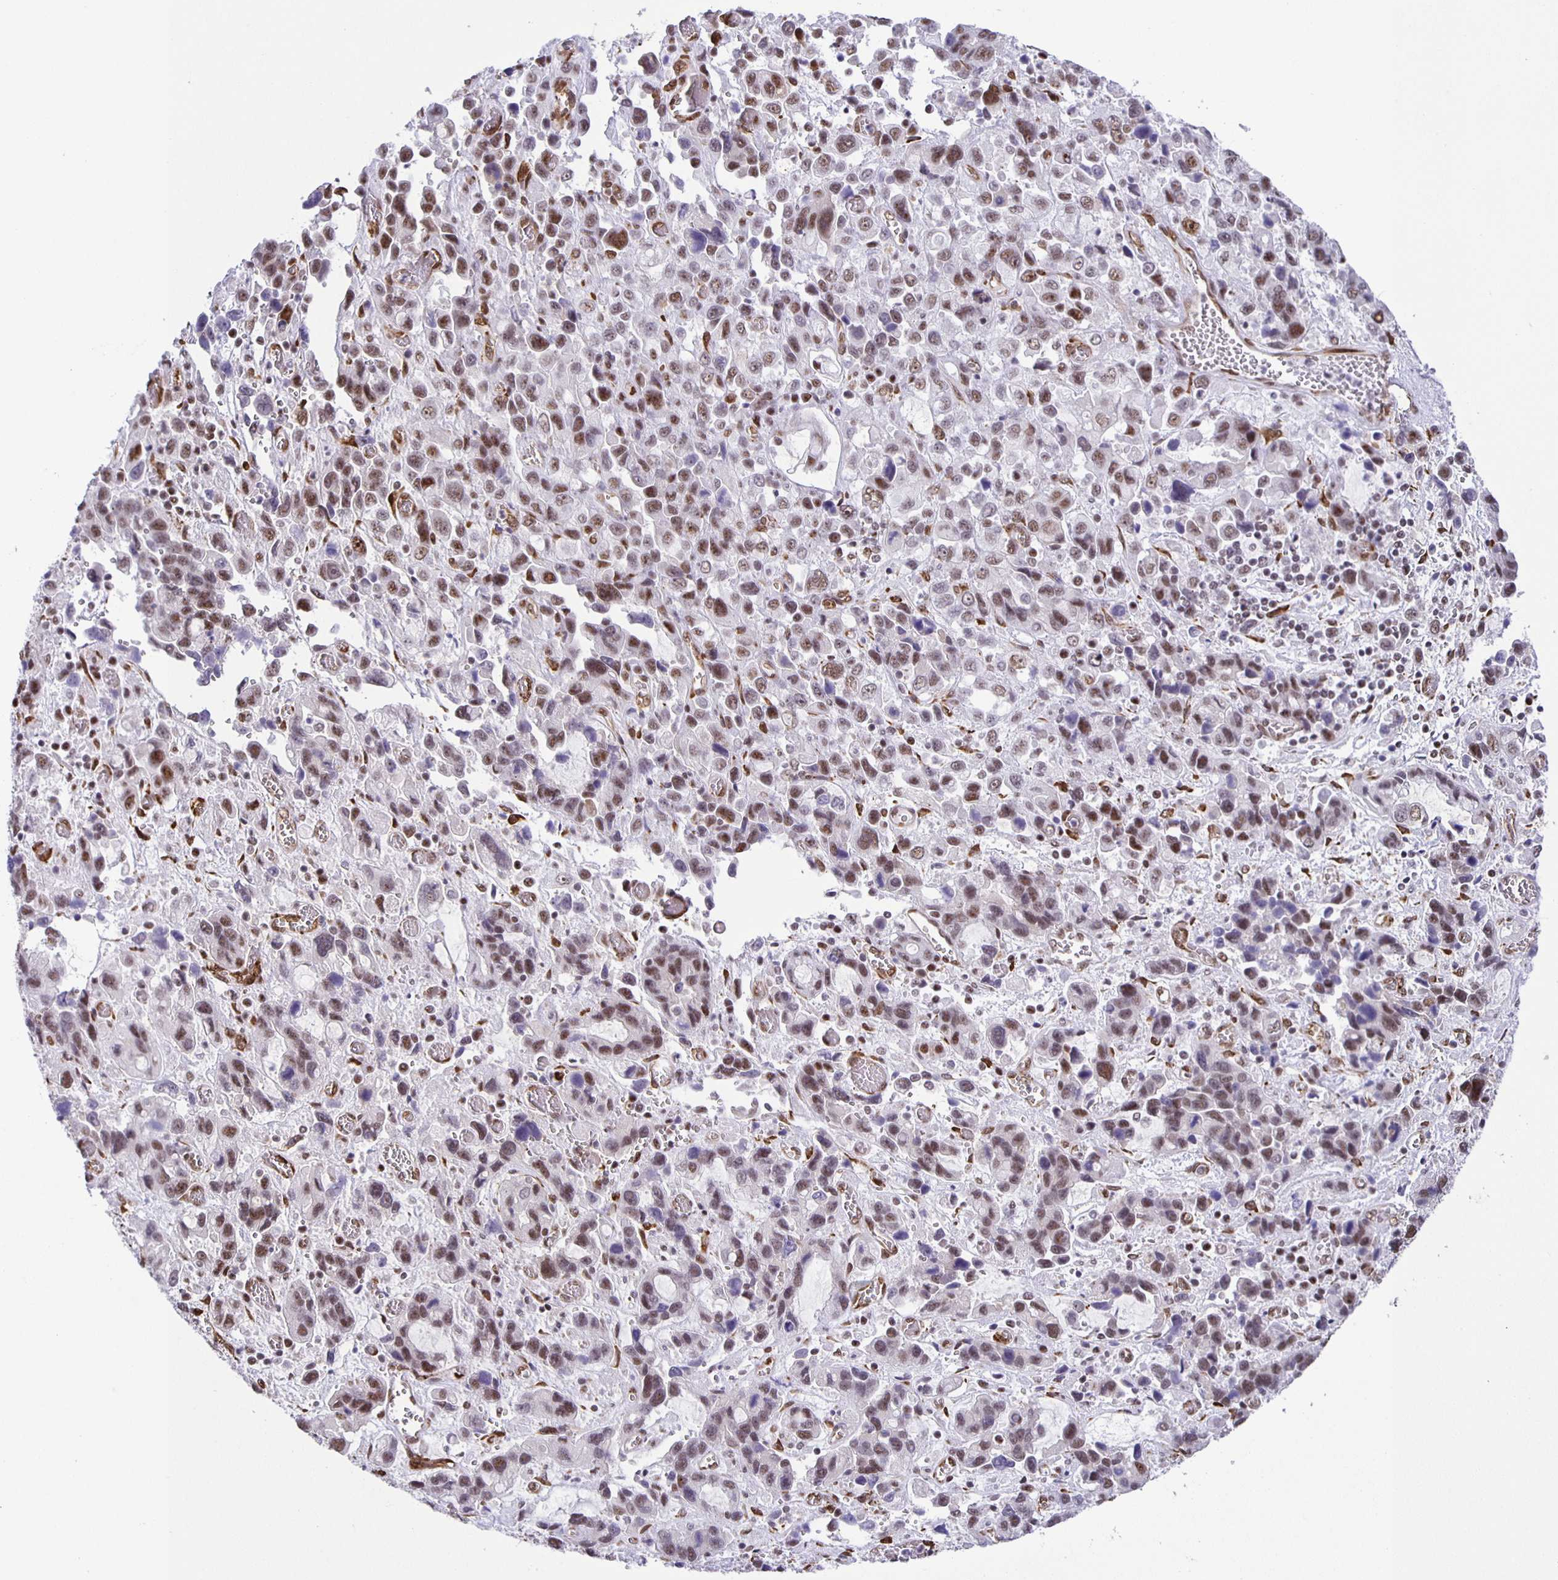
{"staining": {"intensity": "moderate", "quantity": ">75%", "location": "nuclear"}, "tissue": "stomach cancer", "cell_type": "Tumor cells", "image_type": "cancer", "snomed": [{"axis": "morphology", "description": "Adenocarcinoma, NOS"}, {"axis": "topography", "description": "Stomach, upper"}], "caption": "Stomach cancer (adenocarcinoma) stained for a protein reveals moderate nuclear positivity in tumor cells. Nuclei are stained in blue.", "gene": "ZRANB2", "patient": {"sex": "female", "age": 81}}